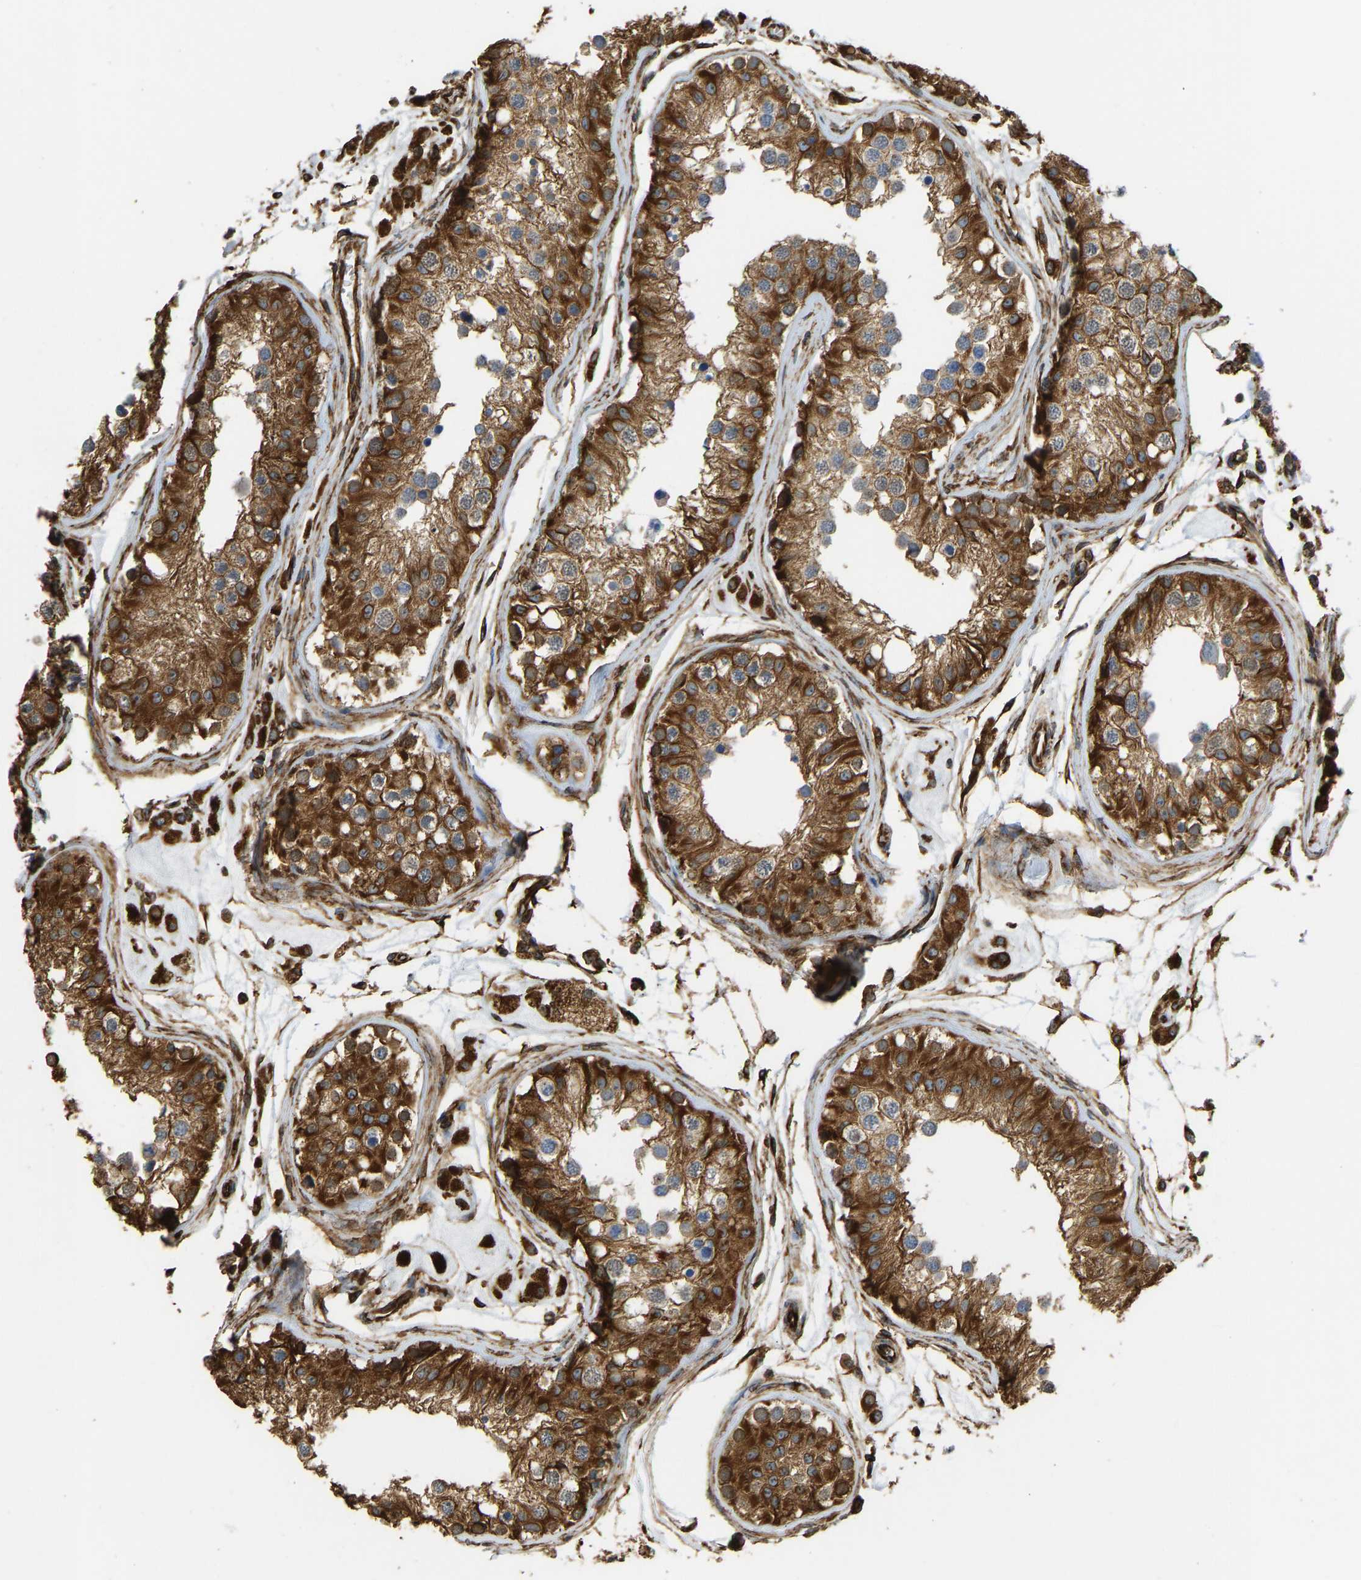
{"staining": {"intensity": "strong", "quantity": ">75%", "location": "cytoplasmic/membranous"}, "tissue": "testis", "cell_type": "Cells in seminiferous ducts", "image_type": "normal", "snomed": [{"axis": "morphology", "description": "Normal tissue, NOS"}, {"axis": "morphology", "description": "Adenocarcinoma, metastatic, NOS"}, {"axis": "topography", "description": "Testis"}], "caption": "Immunohistochemistry (IHC) (DAB) staining of unremarkable testis demonstrates strong cytoplasmic/membranous protein staining in about >75% of cells in seminiferous ducts.", "gene": "BEX3", "patient": {"sex": "male", "age": 26}}